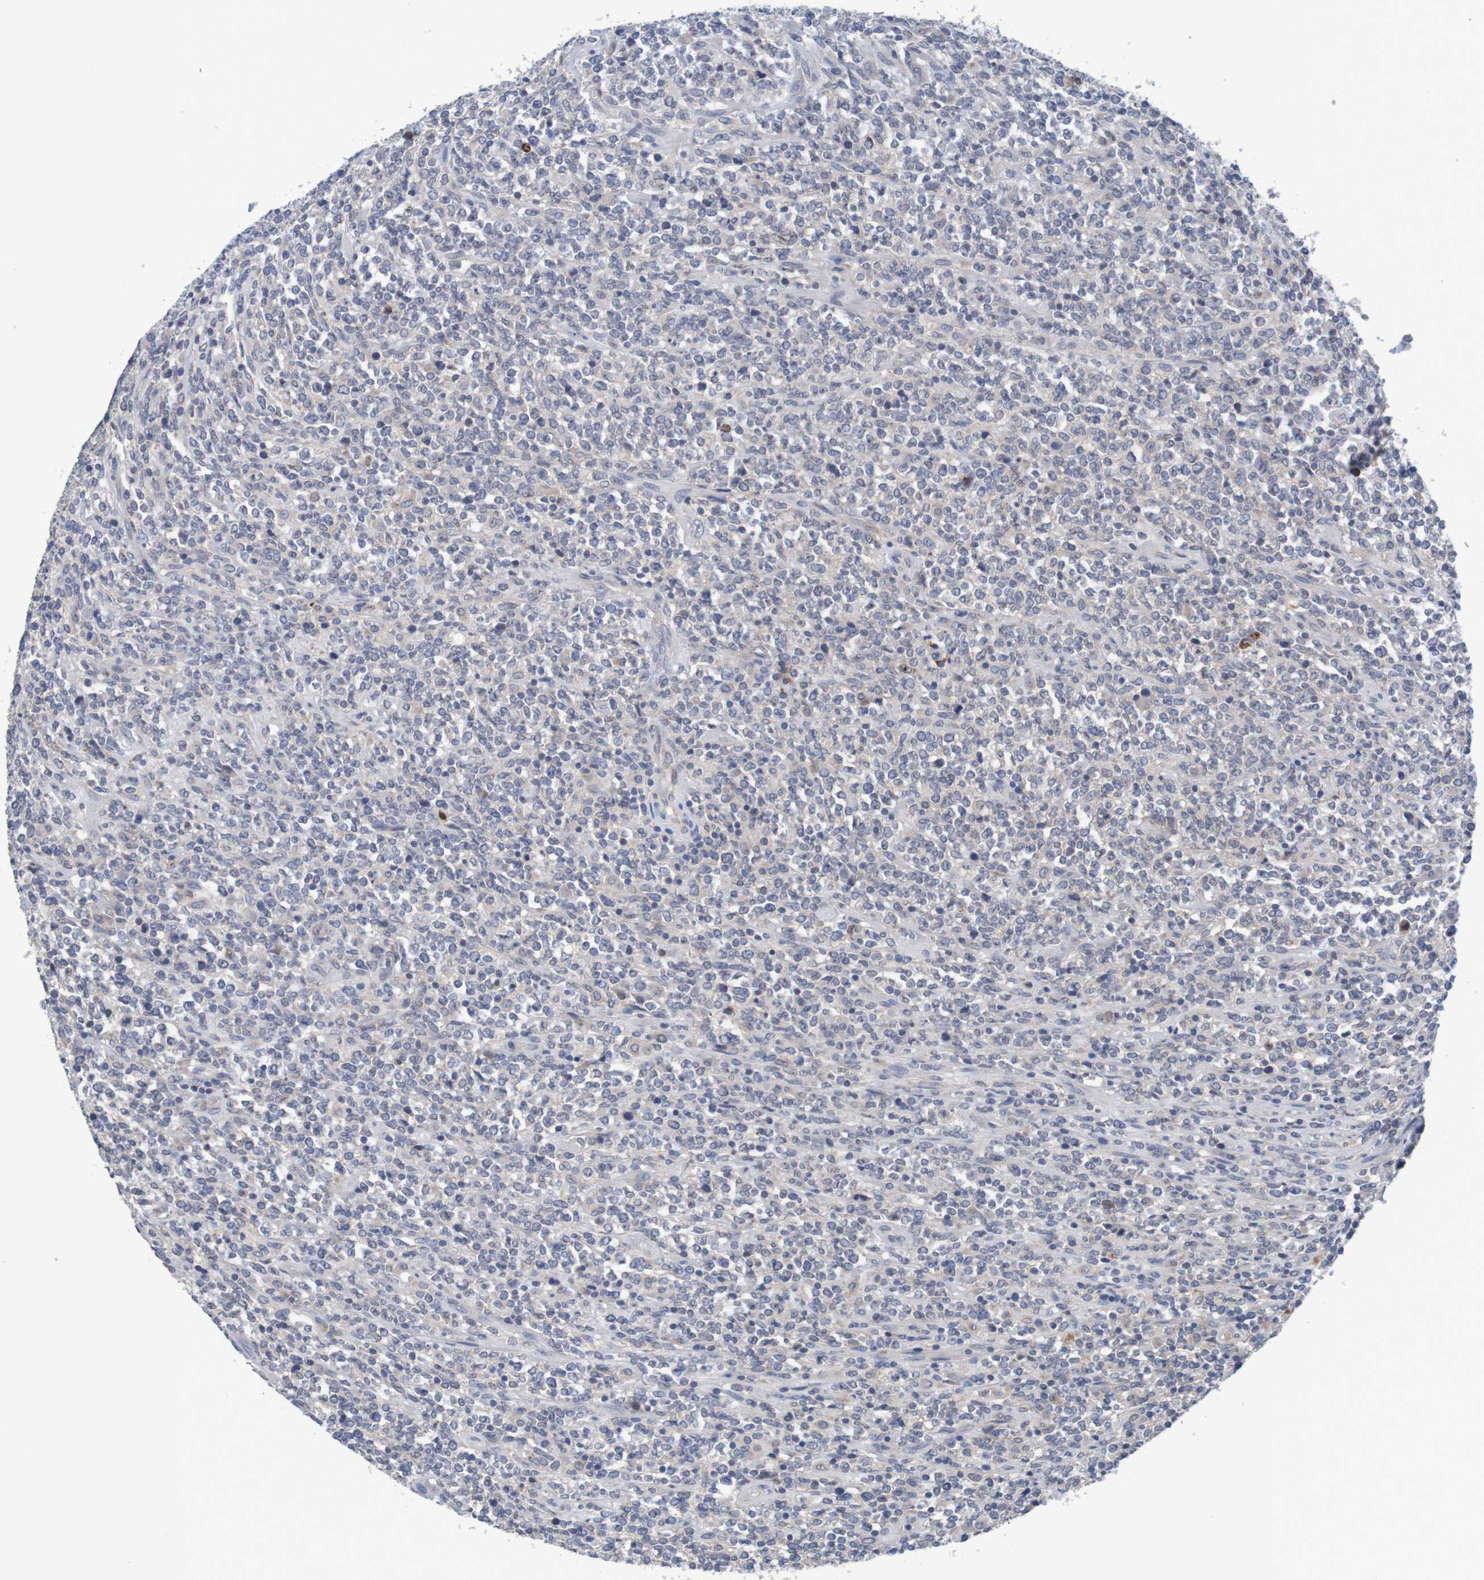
{"staining": {"intensity": "weak", "quantity": "<25%", "location": "cytoplasmic/membranous"}, "tissue": "lymphoma", "cell_type": "Tumor cells", "image_type": "cancer", "snomed": [{"axis": "morphology", "description": "Malignant lymphoma, non-Hodgkin's type, High grade"}, {"axis": "topography", "description": "Soft tissue"}], "caption": "An immunohistochemistry micrograph of lymphoma is shown. There is no staining in tumor cells of lymphoma.", "gene": "LTA", "patient": {"sex": "male", "age": 18}}